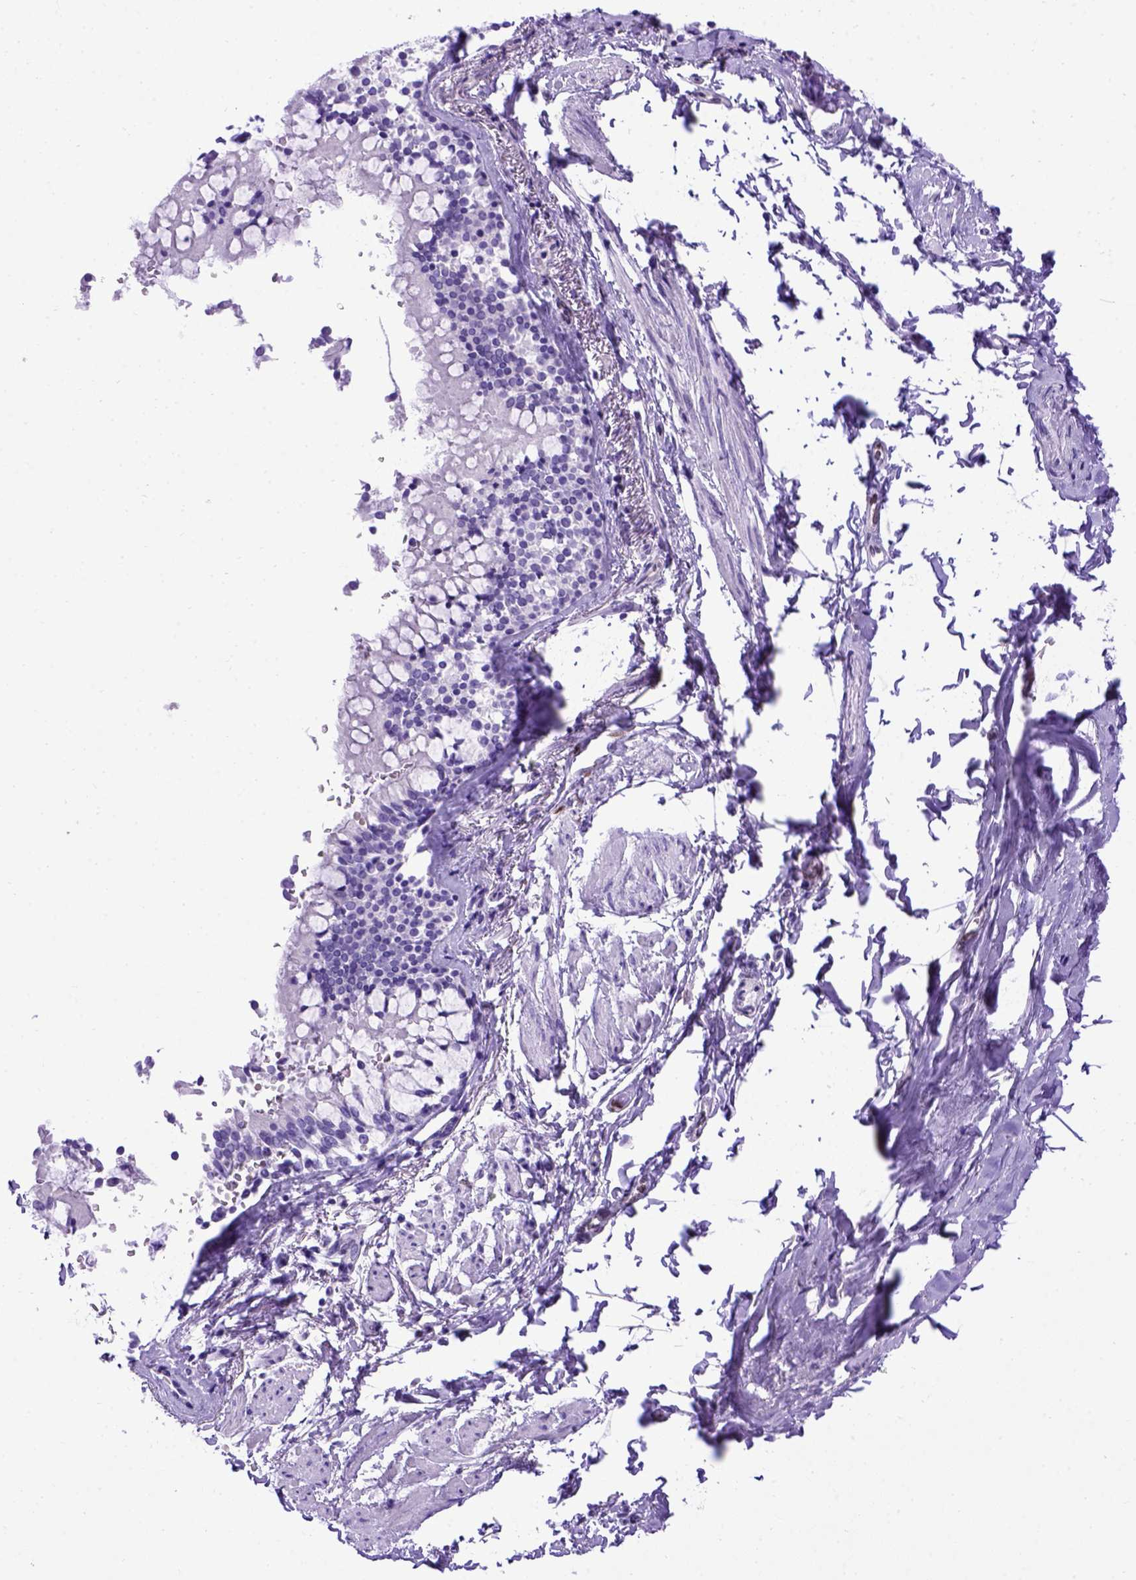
{"staining": {"intensity": "negative", "quantity": "none", "location": "none"}, "tissue": "adipose tissue", "cell_type": "Adipocytes", "image_type": "normal", "snomed": [{"axis": "morphology", "description": "Normal tissue, NOS"}, {"axis": "topography", "description": "Cartilage tissue"}, {"axis": "topography", "description": "Bronchus"}, {"axis": "topography", "description": "Peripheral nerve tissue"}], "caption": "Protein analysis of unremarkable adipose tissue reveals no significant positivity in adipocytes. The staining is performed using DAB brown chromogen with nuclei counter-stained in using hematoxylin.", "gene": "MEOX2", "patient": {"sex": "male", "age": 67}}